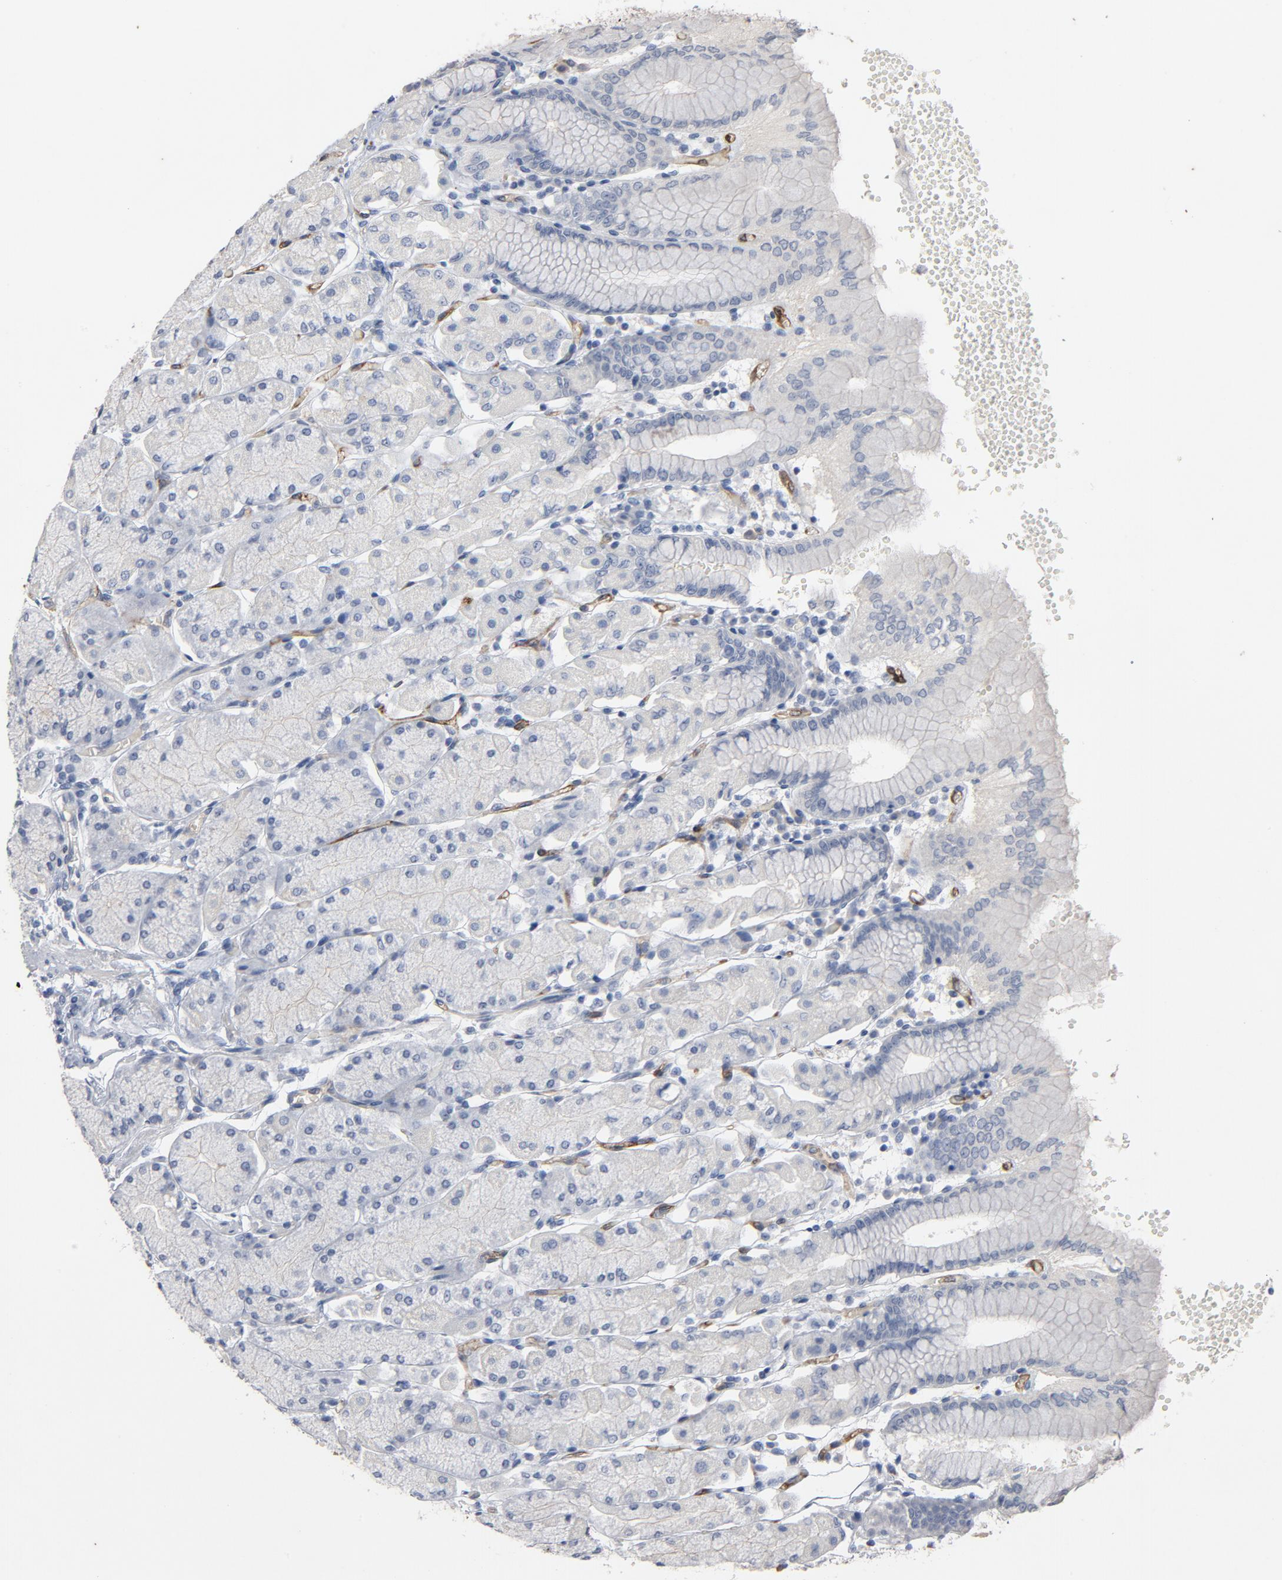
{"staining": {"intensity": "negative", "quantity": "none", "location": "none"}, "tissue": "stomach", "cell_type": "Glandular cells", "image_type": "normal", "snomed": [{"axis": "morphology", "description": "Normal tissue, NOS"}, {"axis": "topography", "description": "Stomach, upper"}, {"axis": "topography", "description": "Stomach"}], "caption": "Immunohistochemistry of normal human stomach reveals no positivity in glandular cells.", "gene": "KDR", "patient": {"sex": "male", "age": 76}}